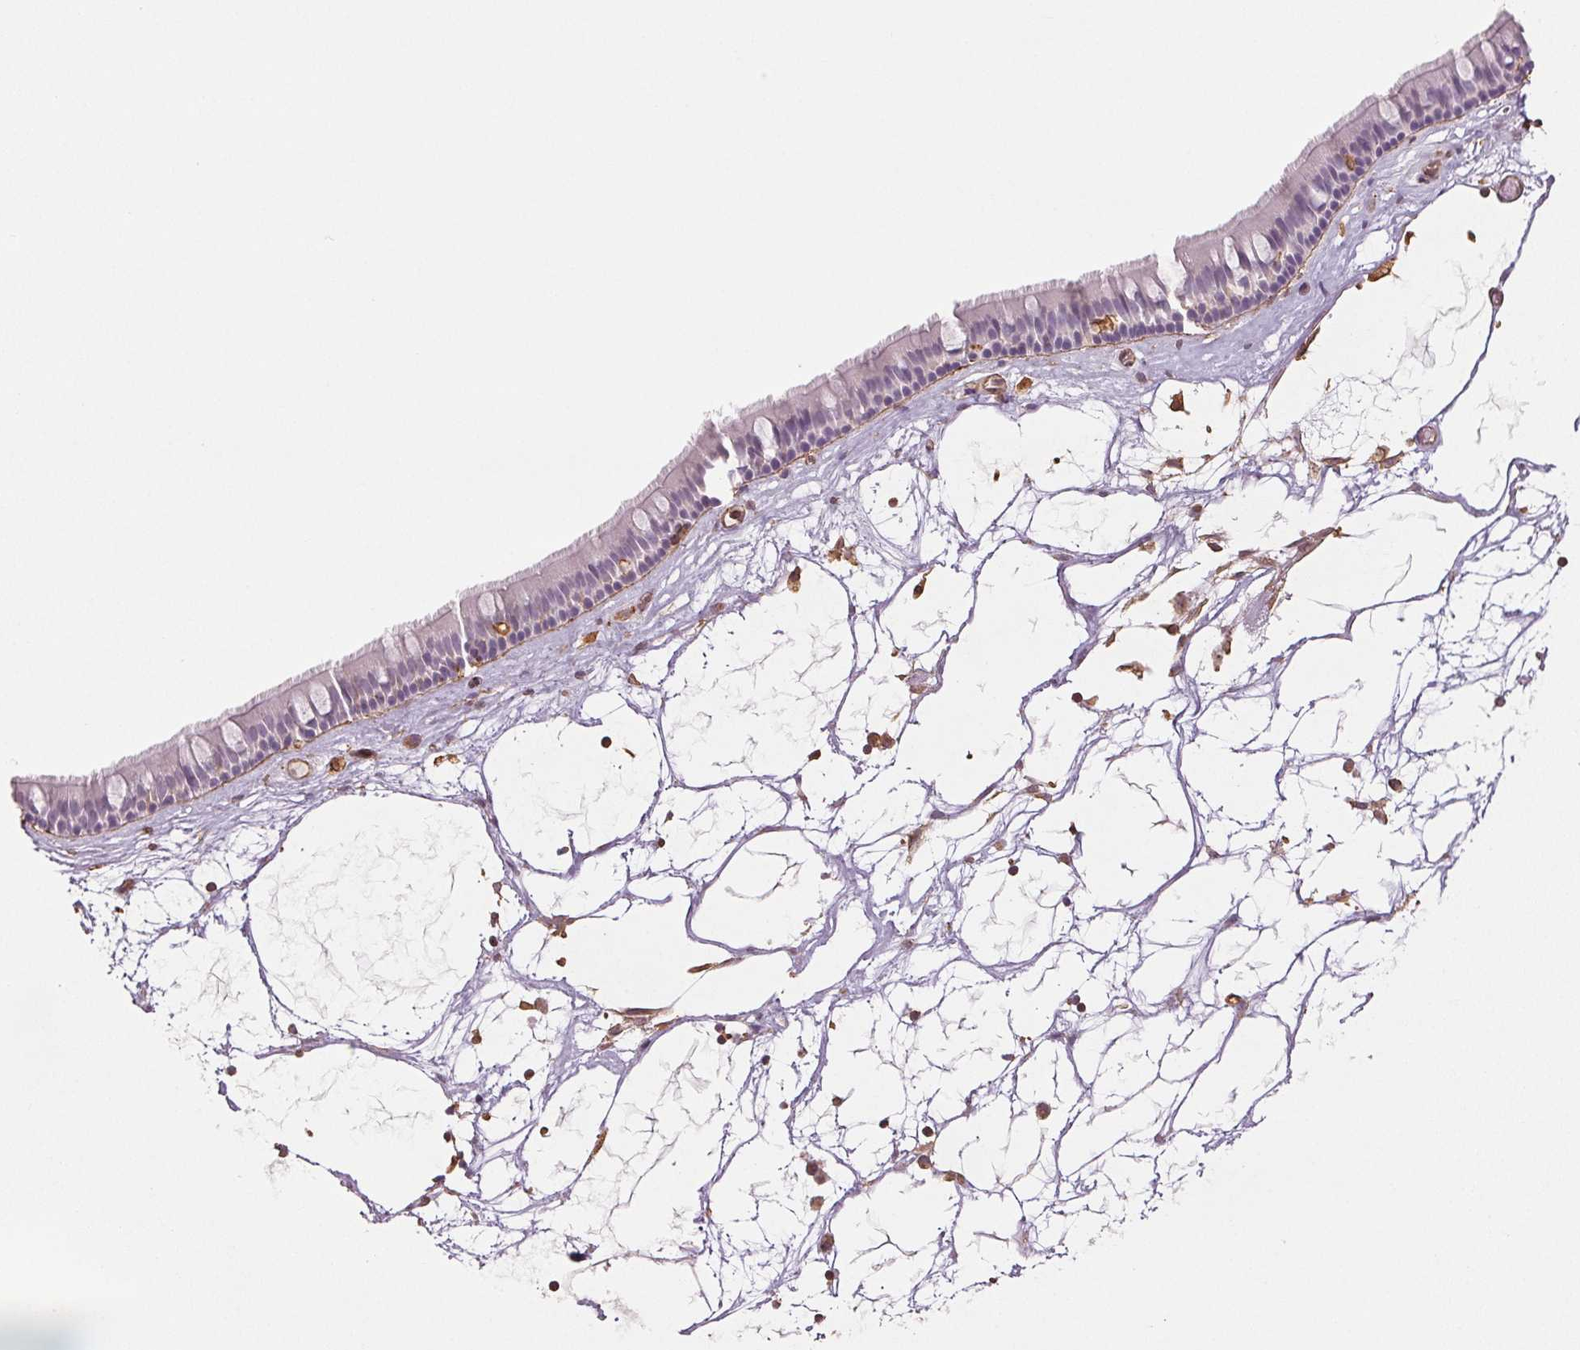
{"staining": {"intensity": "negative", "quantity": "none", "location": "none"}, "tissue": "nasopharynx", "cell_type": "Respiratory epithelial cells", "image_type": "normal", "snomed": [{"axis": "morphology", "description": "Normal tissue, NOS"}, {"axis": "topography", "description": "Nasopharynx"}], "caption": "IHC of unremarkable human nasopharynx shows no staining in respiratory epithelial cells. The staining was performed using DAB (3,3'-diaminobenzidine) to visualize the protein expression in brown, while the nuclei were stained in blue with hematoxylin (Magnification: 20x).", "gene": "COL7A1", "patient": {"sex": "male", "age": 68}}